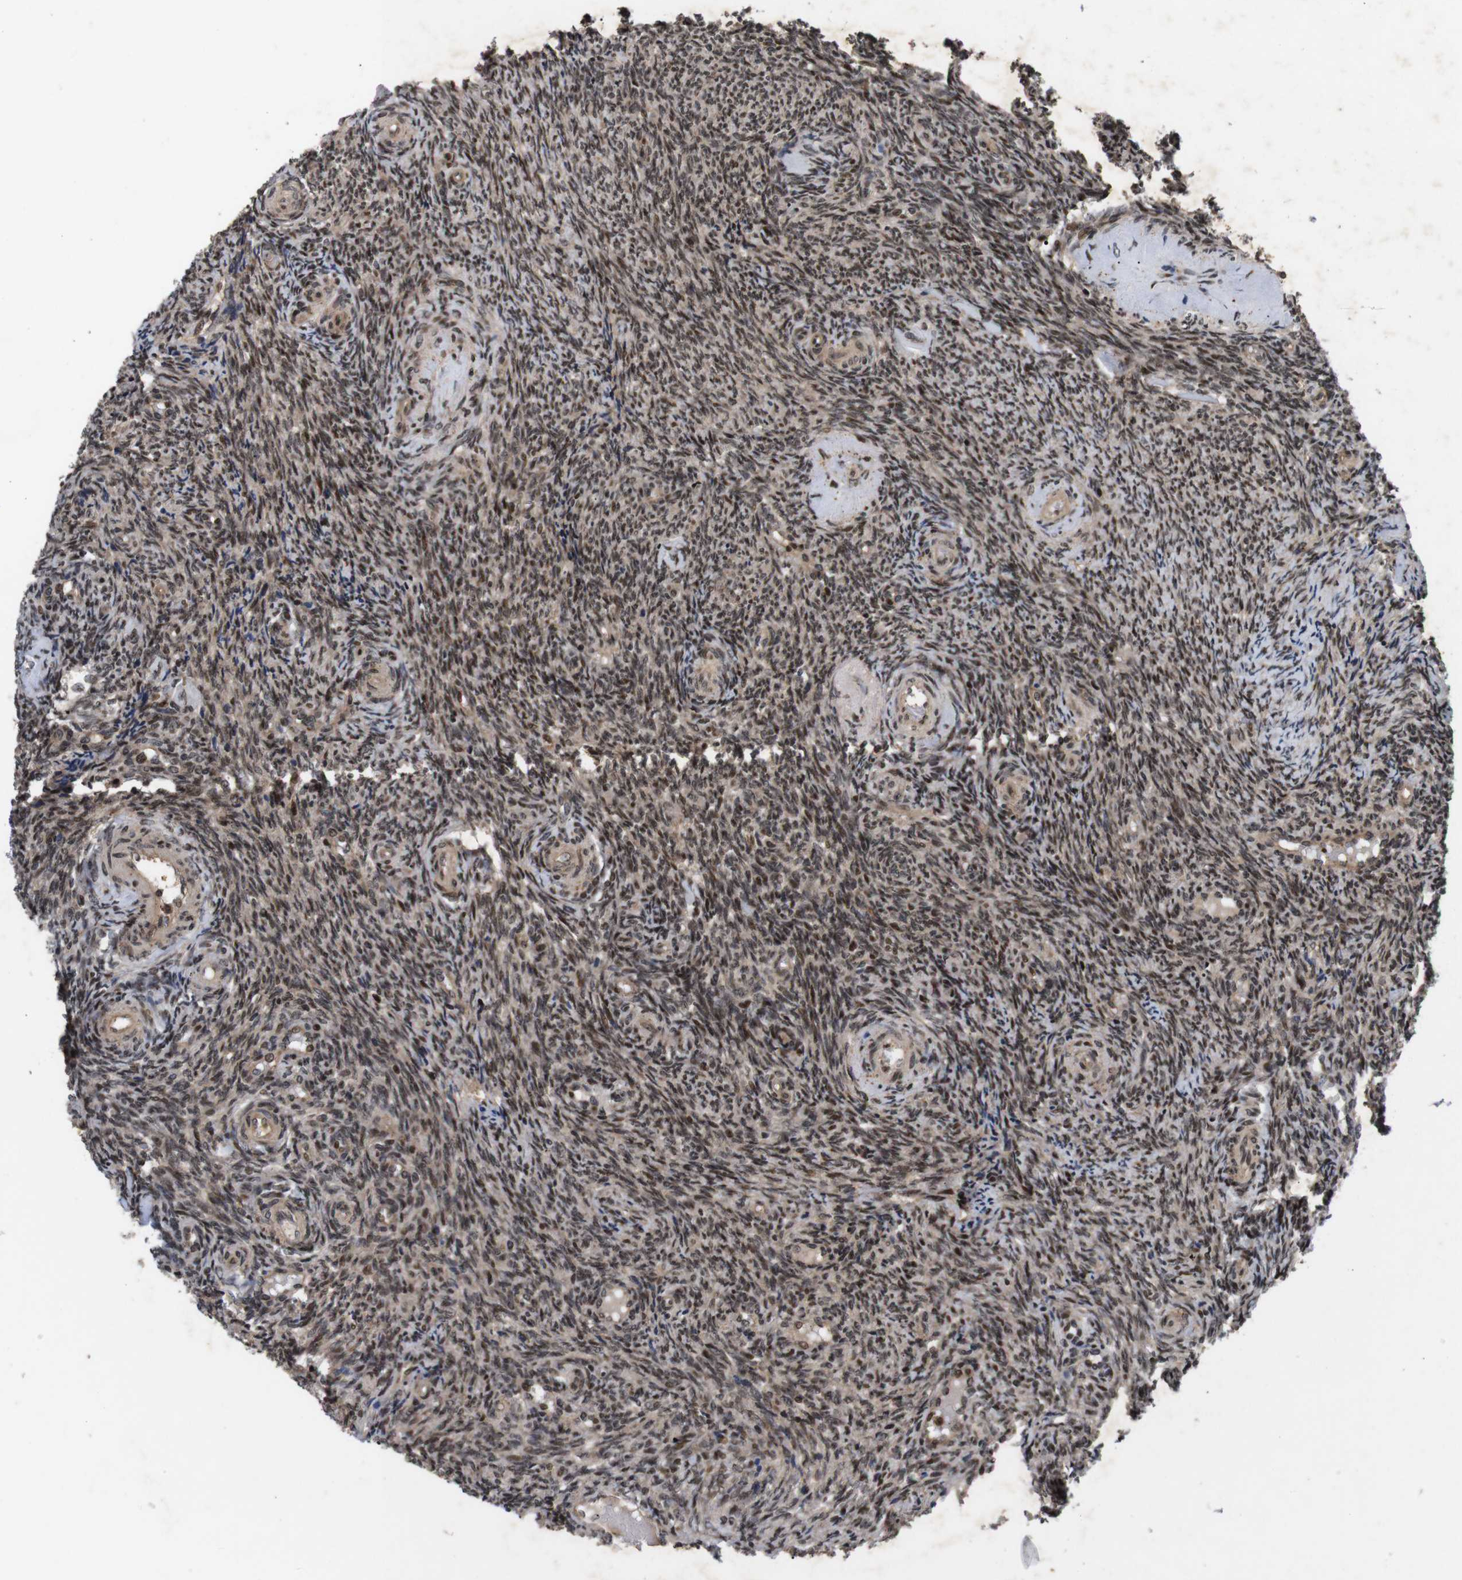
{"staining": {"intensity": "strong", "quantity": ">75%", "location": "cytoplasmic/membranous,nuclear"}, "tissue": "ovary", "cell_type": "Follicle cells", "image_type": "normal", "snomed": [{"axis": "morphology", "description": "Normal tissue, NOS"}, {"axis": "topography", "description": "Ovary"}], "caption": "Protein analysis of unremarkable ovary shows strong cytoplasmic/membranous,nuclear positivity in about >75% of follicle cells.", "gene": "KIF23", "patient": {"sex": "female", "age": 41}}